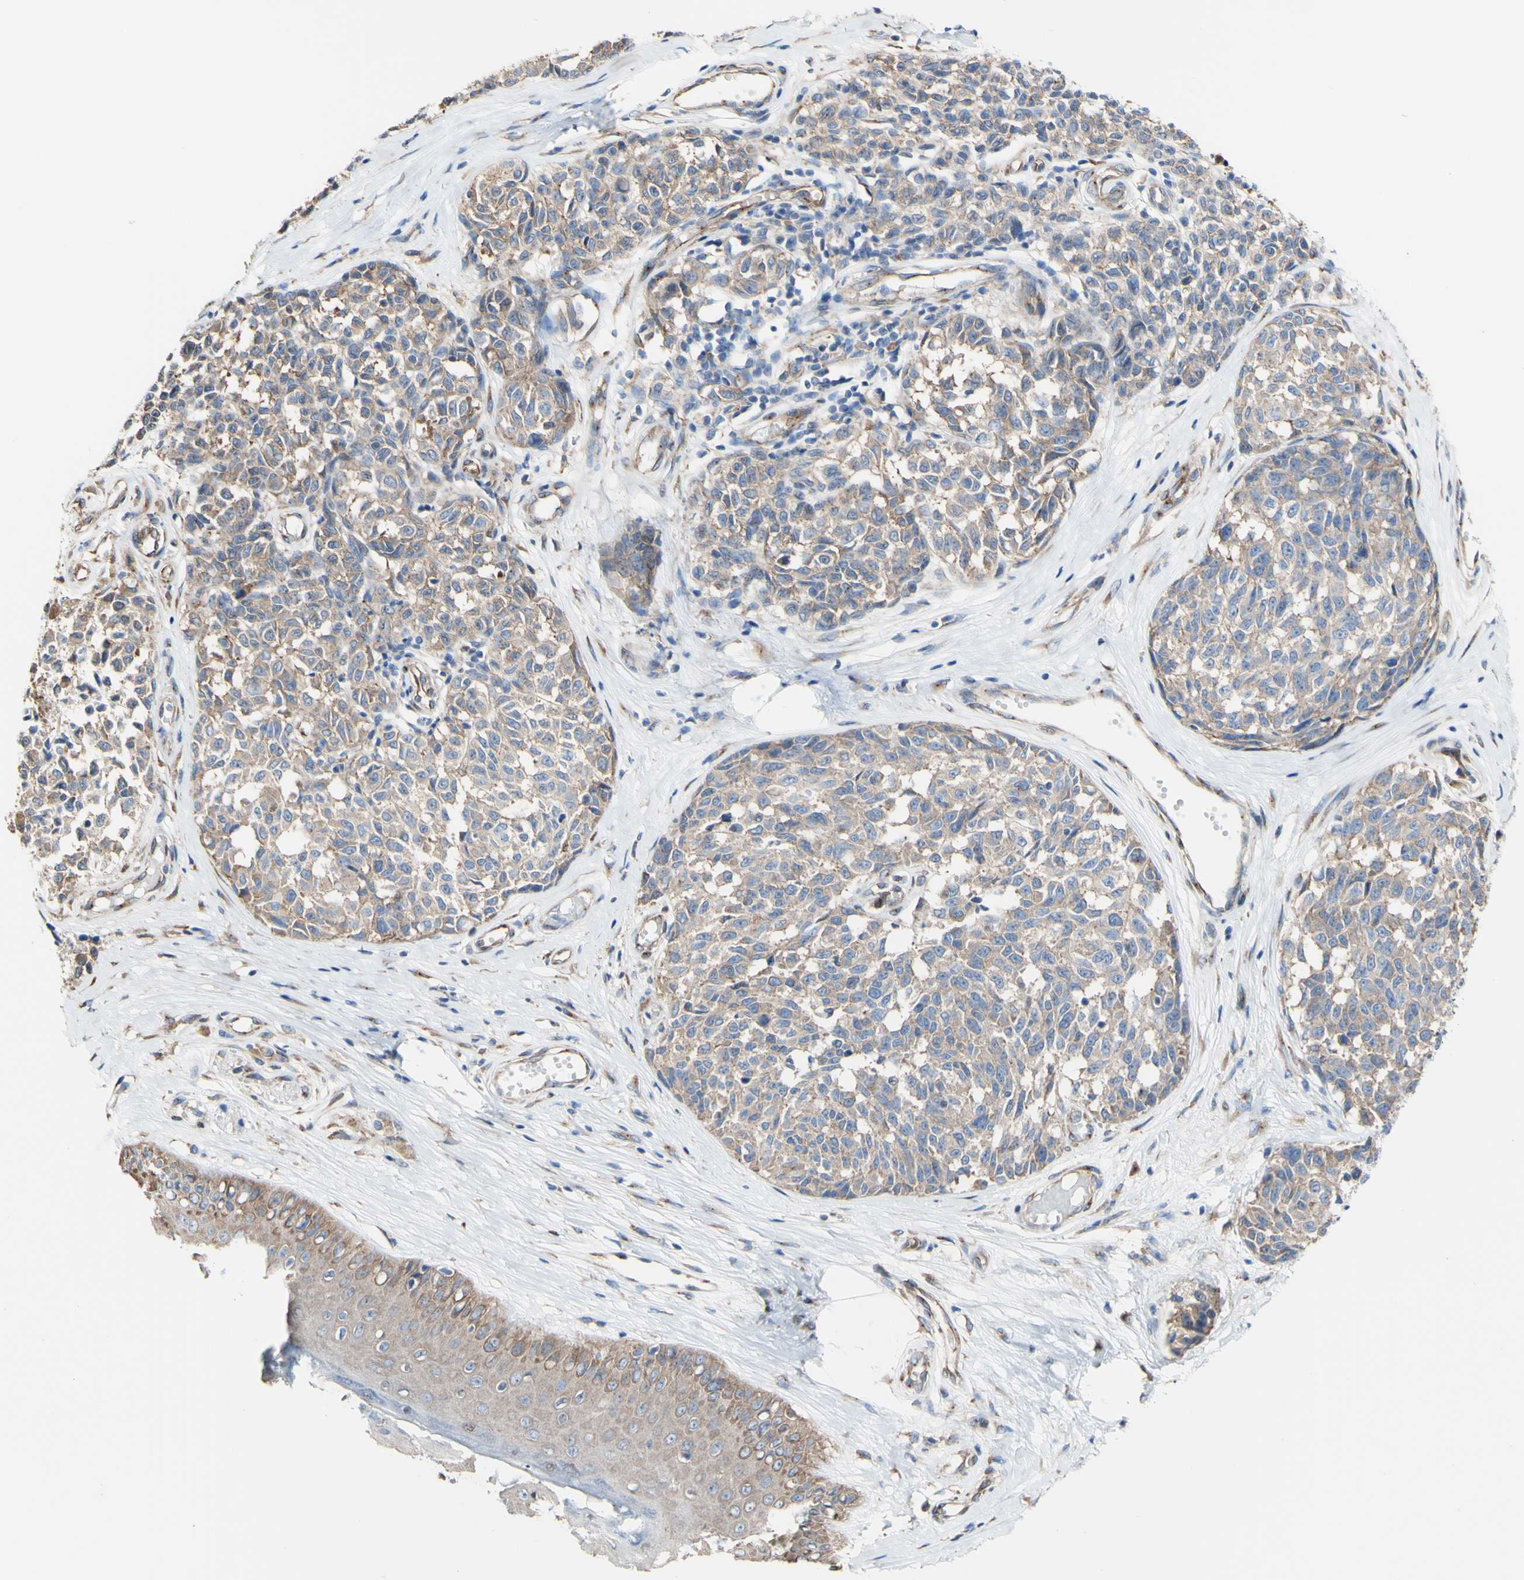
{"staining": {"intensity": "moderate", "quantity": ">75%", "location": "cytoplasmic/membranous"}, "tissue": "melanoma", "cell_type": "Tumor cells", "image_type": "cancer", "snomed": [{"axis": "morphology", "description": "Malignant melanoma, NOS"}, {"axis": "topography", "description": "Skin"}], "caption": "Immunohistochemical staining of melanoma demonstrates medium levels of moderate cytoplasmic/membranous protein staining in about >75% of tumor cells.", "gene": "LRIG3", "patient": {"sex": "female", "age": 64}}